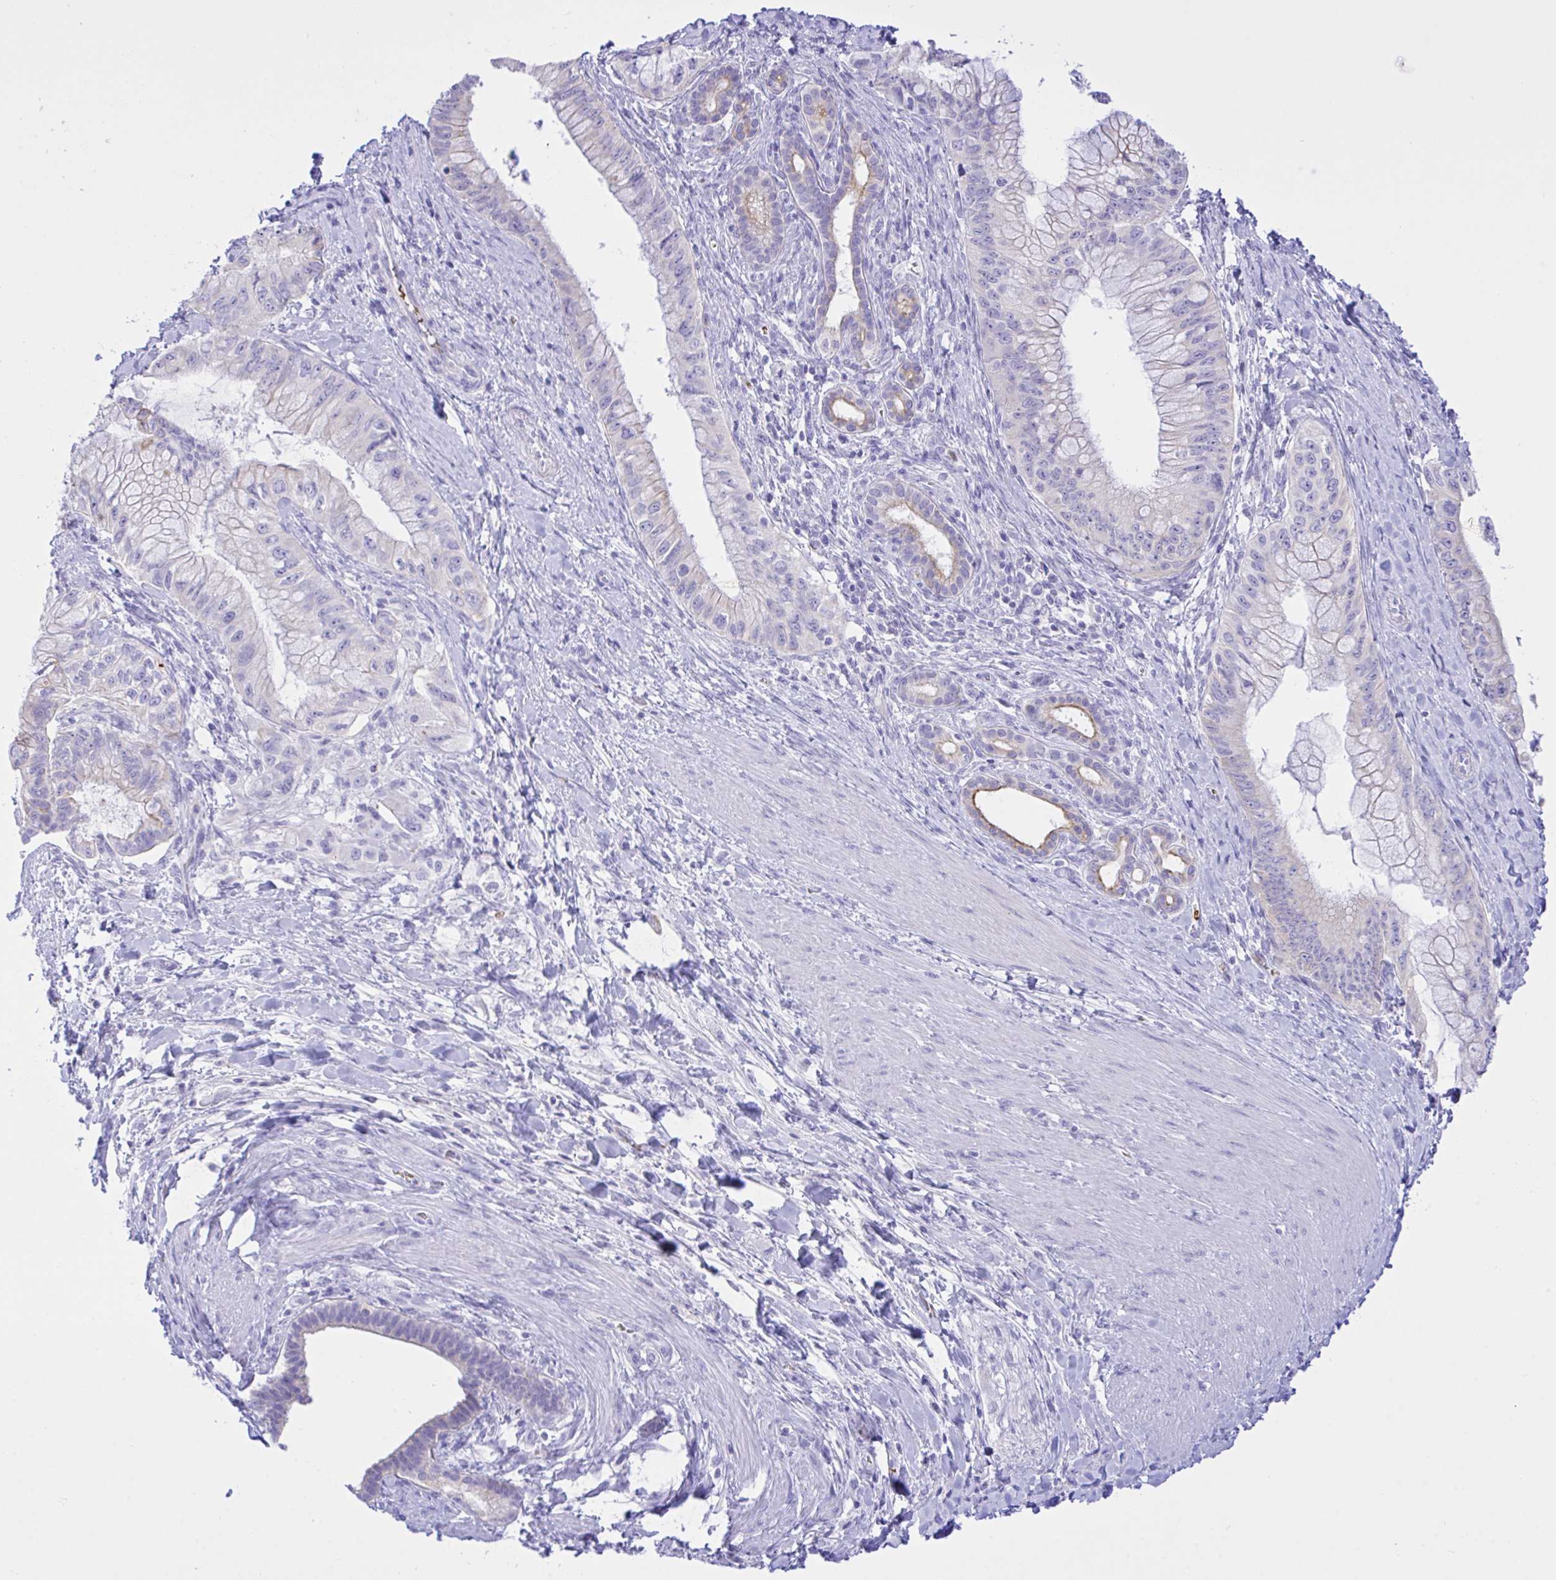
{"staining": {"intensity": "weak", "quantity": "<25%", "location": "cytoplasmic/membranous"}, "tissue": "pancreatic cancer", "cell_type": "Tumor cells", "image_type": "cancer", "snomed": [{"axis": "morphology", "description": "Adenocarcinoma, NOS"}, {"axis": "topography", "description": "Pancreas"}], "caption": "A micrograph of adenocarcinoma (pancreatic) stained for a protein demonstrates no brown staining in tumor cells.", "gene": "ZNF221", "patient": {"sex": "male", "age": 48}}